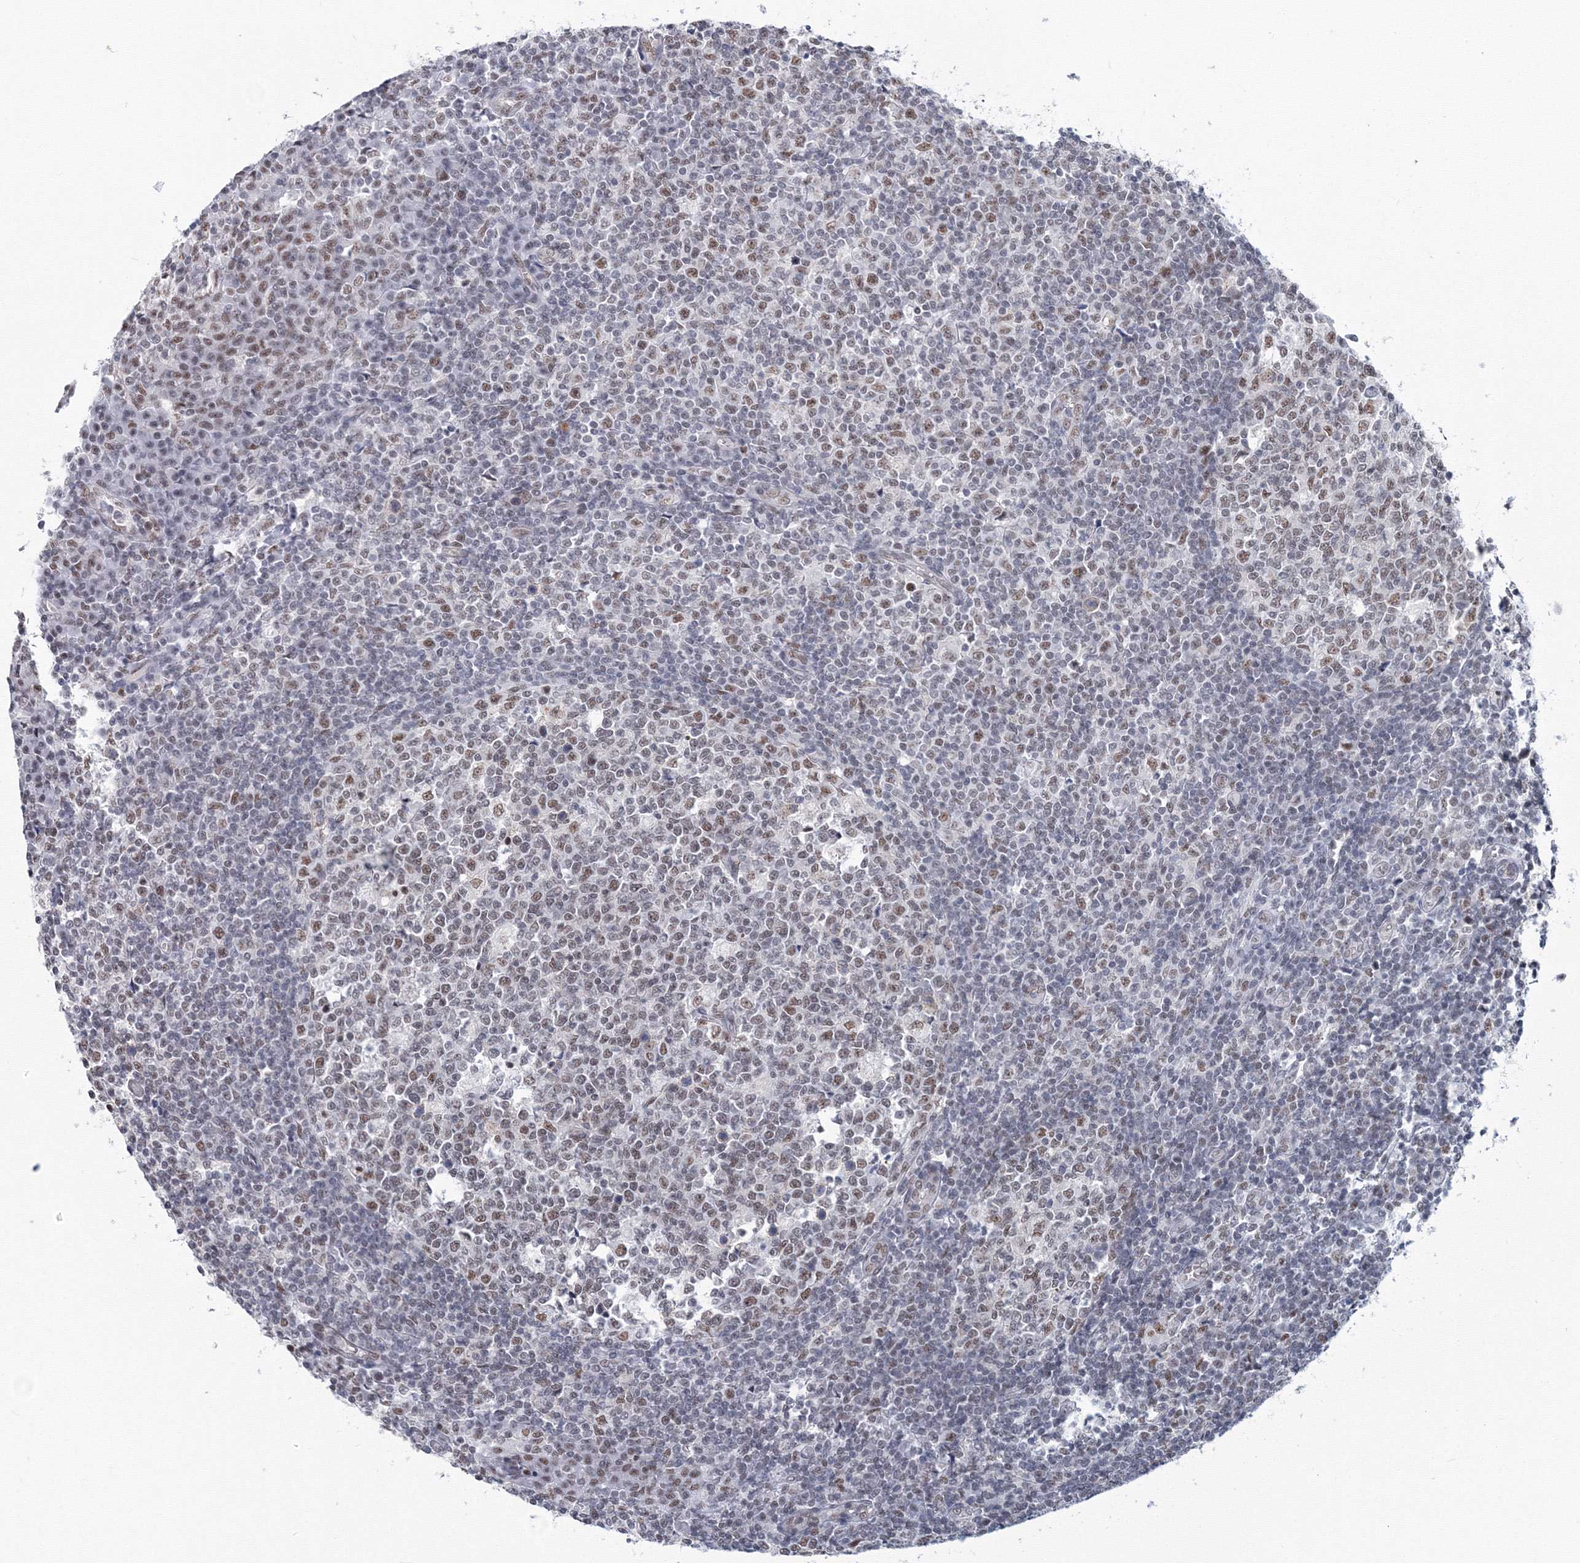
{"staining": {"intensity": "moderate", "quantity": "25%-75%", "location": "nuclear"}, "tissue": "tonsil", "cell_type": "Germinal center cells", "image_type": "normal", "snomed": [{"axis": "morphology", "description": "Normal tissue, NOS"}, {"axis": "topography", "description": "Tonsil"}], "caption": "Tonsil stained with immunohistochemistry demonstrates moderate nuclear staining in approximately 25%-75% of germinal center cells.", "gene": "SF3B6", "patient": {"sex": "female", "age": 19}}